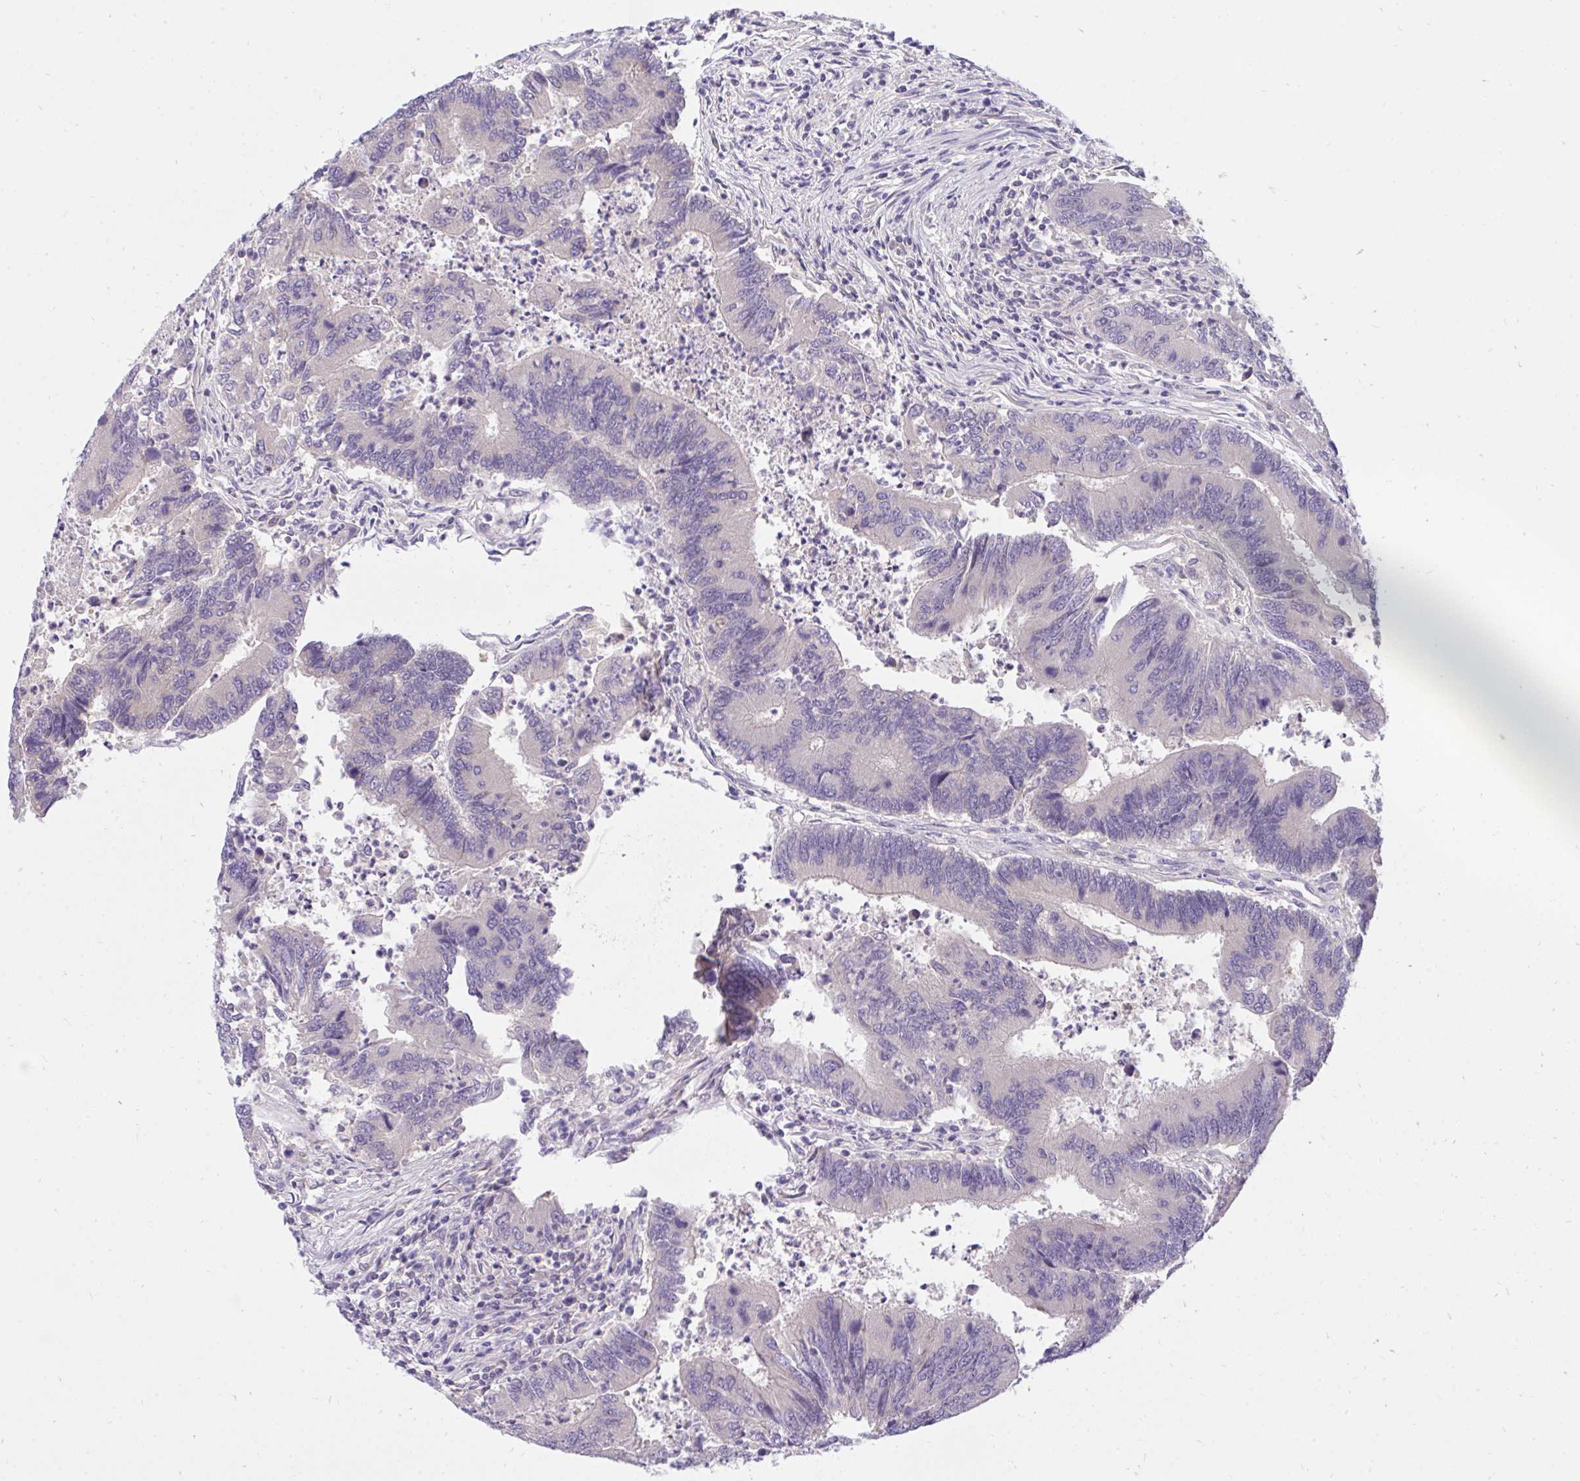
{"staining": {"intensity": "negative", "quantity": "none", "location": "none"}, "tissue": "colorectal cancer", "cell_type": "Tumor cells", "image_type": "cancer", "snomed": [{"axis": "morphology", "description": "Adenocarcinoma, NOS"}, {"axis": "topography", "description": "Colon"}], "caption": "A high-resolution micrograph shows immunohistochemistry staining of colorectal cancer (adenocarcinoma), which shows no significant expression in tumor cells. (IHC, brightfield microscopy, high magnification).", "gene": "C19orf54", "patient": {"sex": "female", "age": 67}}